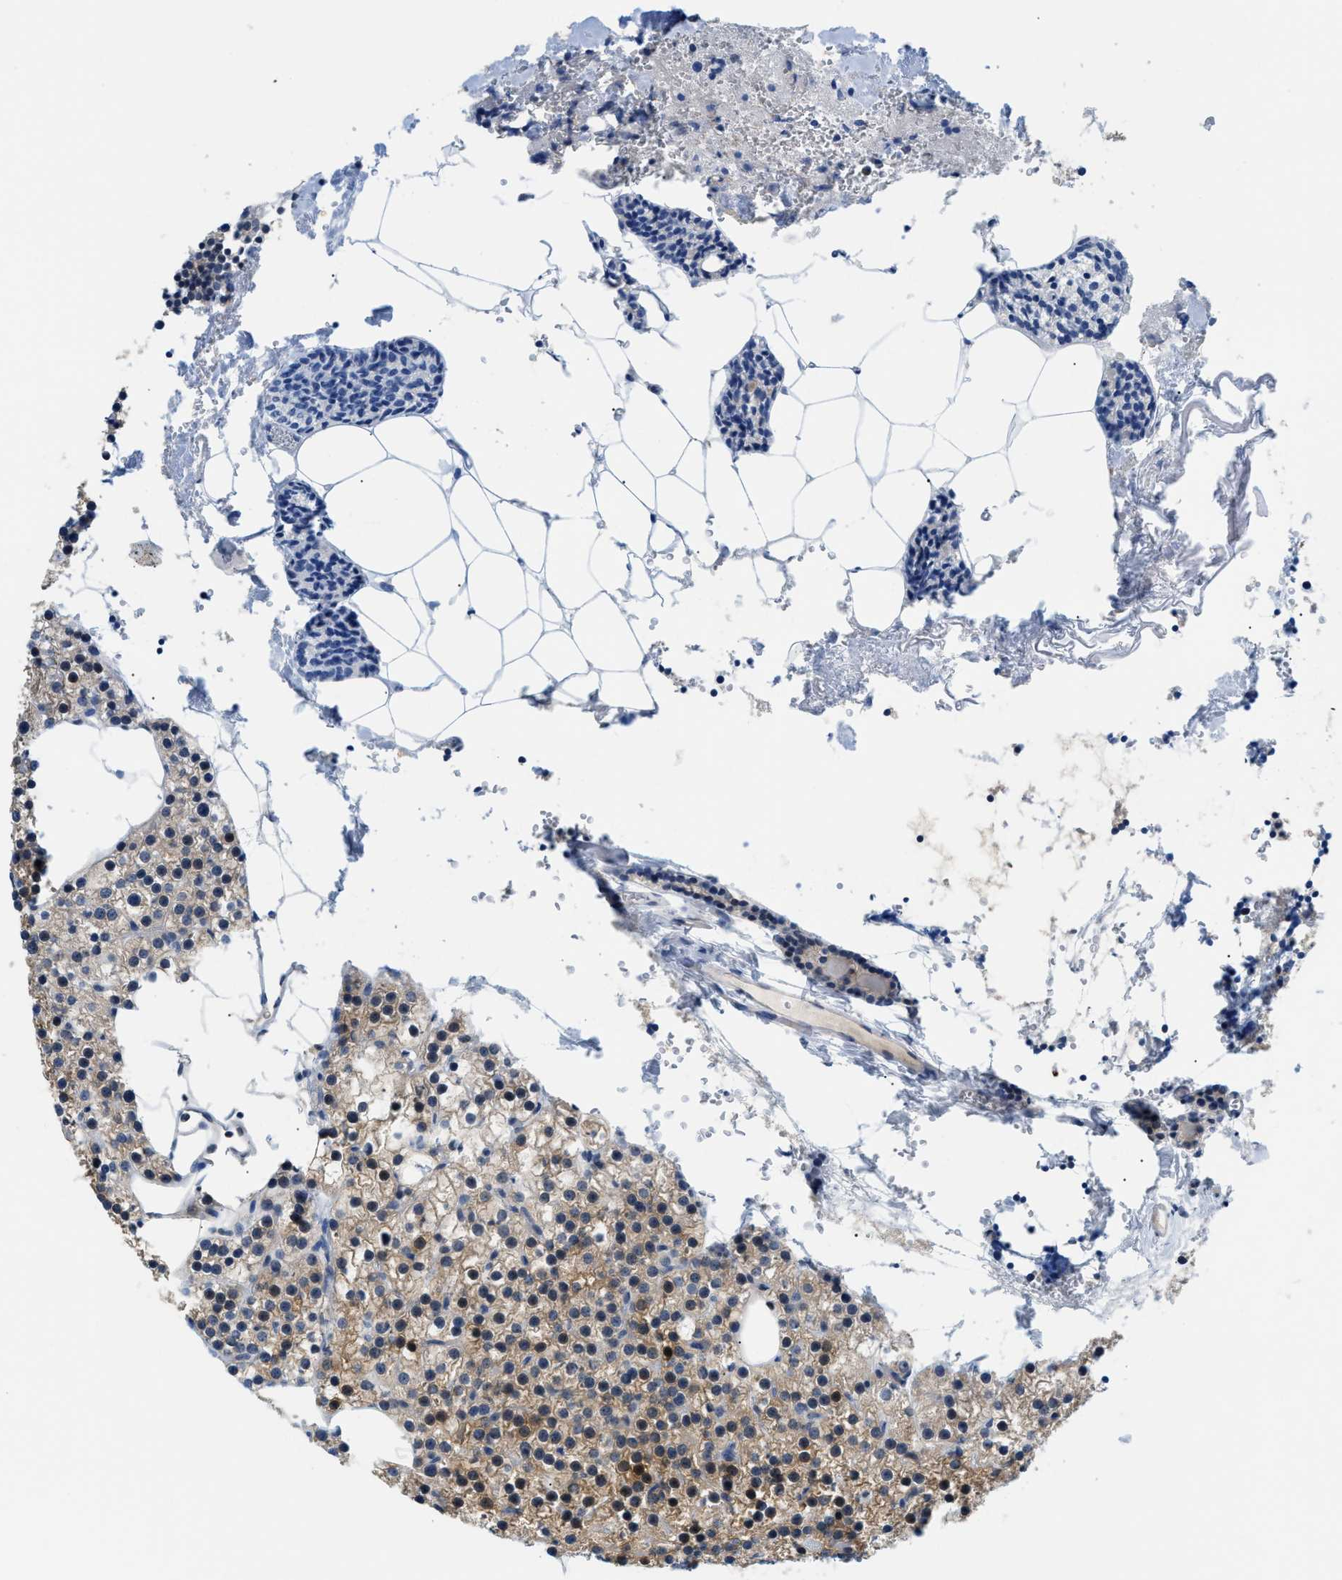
{"staining": {"intensity": "weak", "quantity": ">75%", "location": "cytoplasmic/membranous"}, "tissue": "parathyroid gland", "cell_type": "Glandular cells", "image_type": "normal", "snomed": [{"axis": "morphology", "description": "Normal tissue, NOS"}, {"axis": "morphology", "description": "Adenoma, NOS"}, {"axis": "topography", "description": "Parathyroid gland"}], "caption": "This image exhibits IHC staining of normal parathyroid gland, with low weak cytoplasmic/membranous staining in about >75% of glandular cells.", "gene": "PSAT1", "patient": {"sex": "female", "age": 70}}